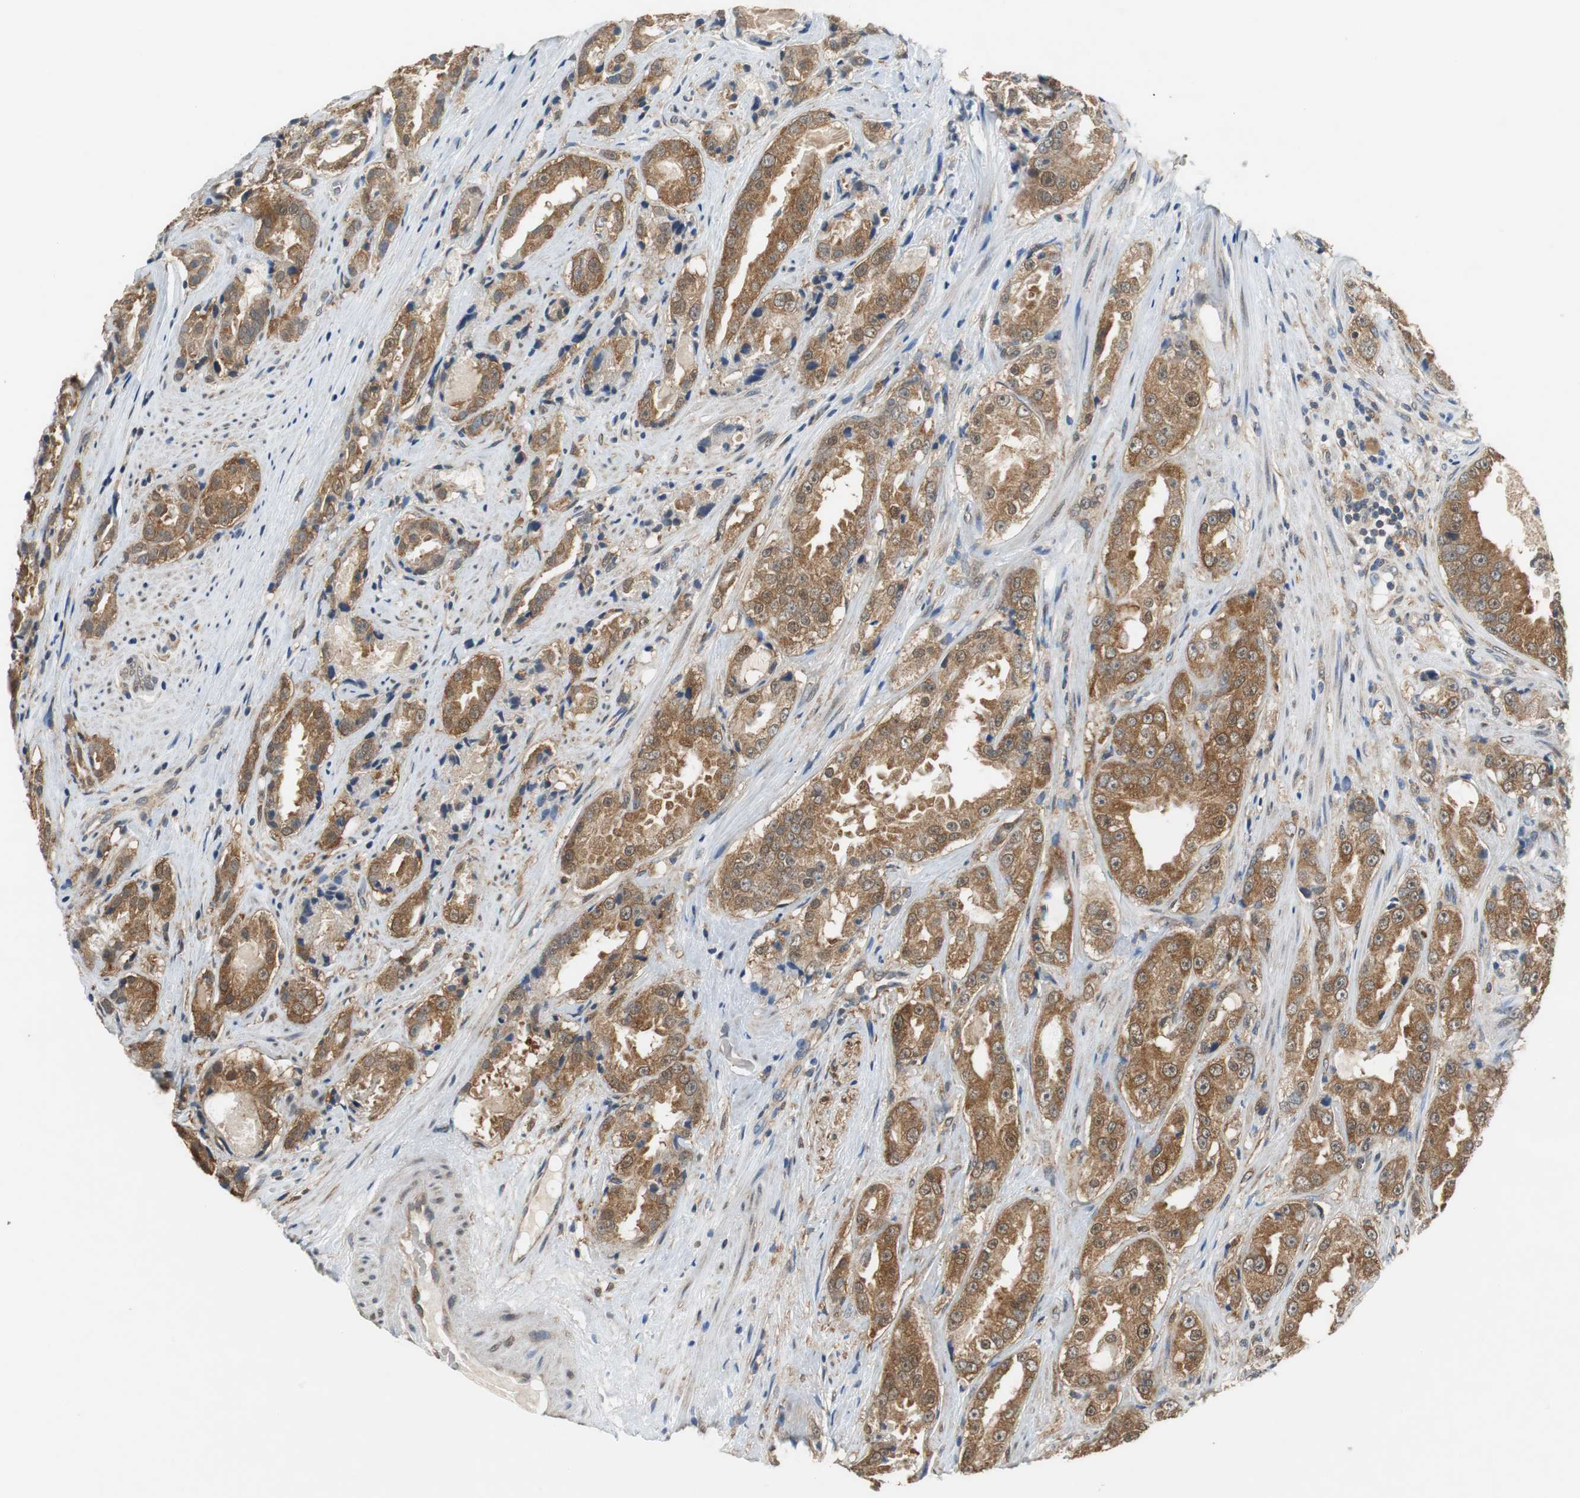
{"staining": {"intensity": "moderate", "quantity": ">75%", "location": "cytoplasmic/membranous"}, "tissue": "prostate cancer", "cell_type": "Tumor cells", "image_type": "cancer", "snomed": [{"axis": "morphology", "description": "Adenocarcinoma, High grade"}, {"axis": "topography", "description": "Prostate"}], "caption": "Moderate cytoplasmic/membranous positivity is identified in about >75% of tumor cells in prostate cancer. The protein of interest is stained brown, and the nuclei are stained in blue (DAB (3,3'-diaminobenzidine) IHC with brightfield microscopy, high magnification).", "gene": "UBQLN2", "patient": {"sex": "male", "age": 73}}